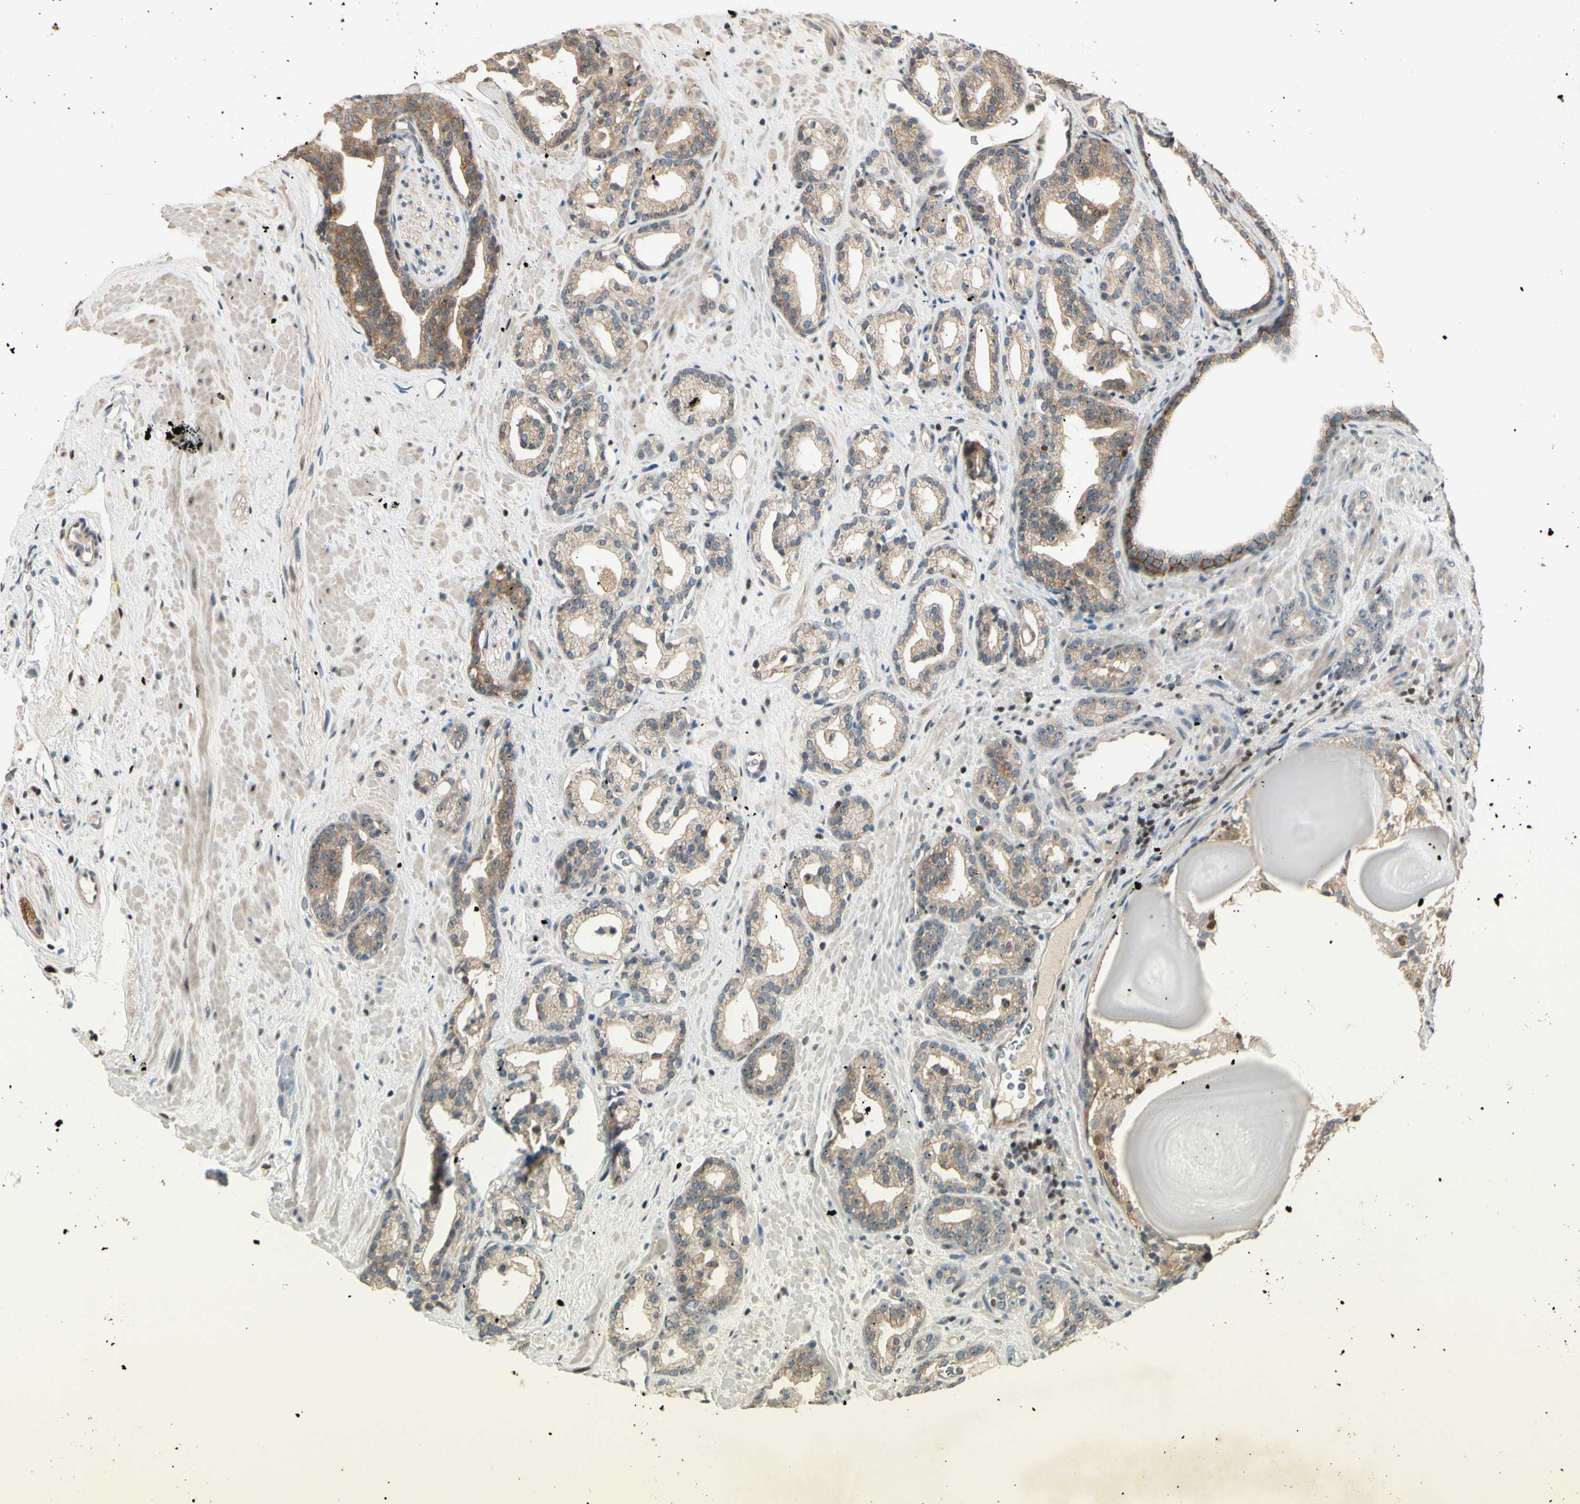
{"staining": {"intensity": "weak", "quantity": ">75%", "location": "cytoplasmic/membranous"}, "tissue": "prostate cancer", "cell_type": "Tumor cells", "image_type": "cancer", "snomed": [{"axis": "morphology", "description": "Adenocarcinoma, Low grade"}, {"axis": "topography", "description": "Prostate"}], "caption": "This photomicrograph shows immunohistochemistry staining of human prostate low-grade adenocarcinoma, with low weak cytoplasmic/membranous expression in approximately >75% of tumor cells.", "gene": "NFYA", "patient": {"sex": "male", "age": 63}}